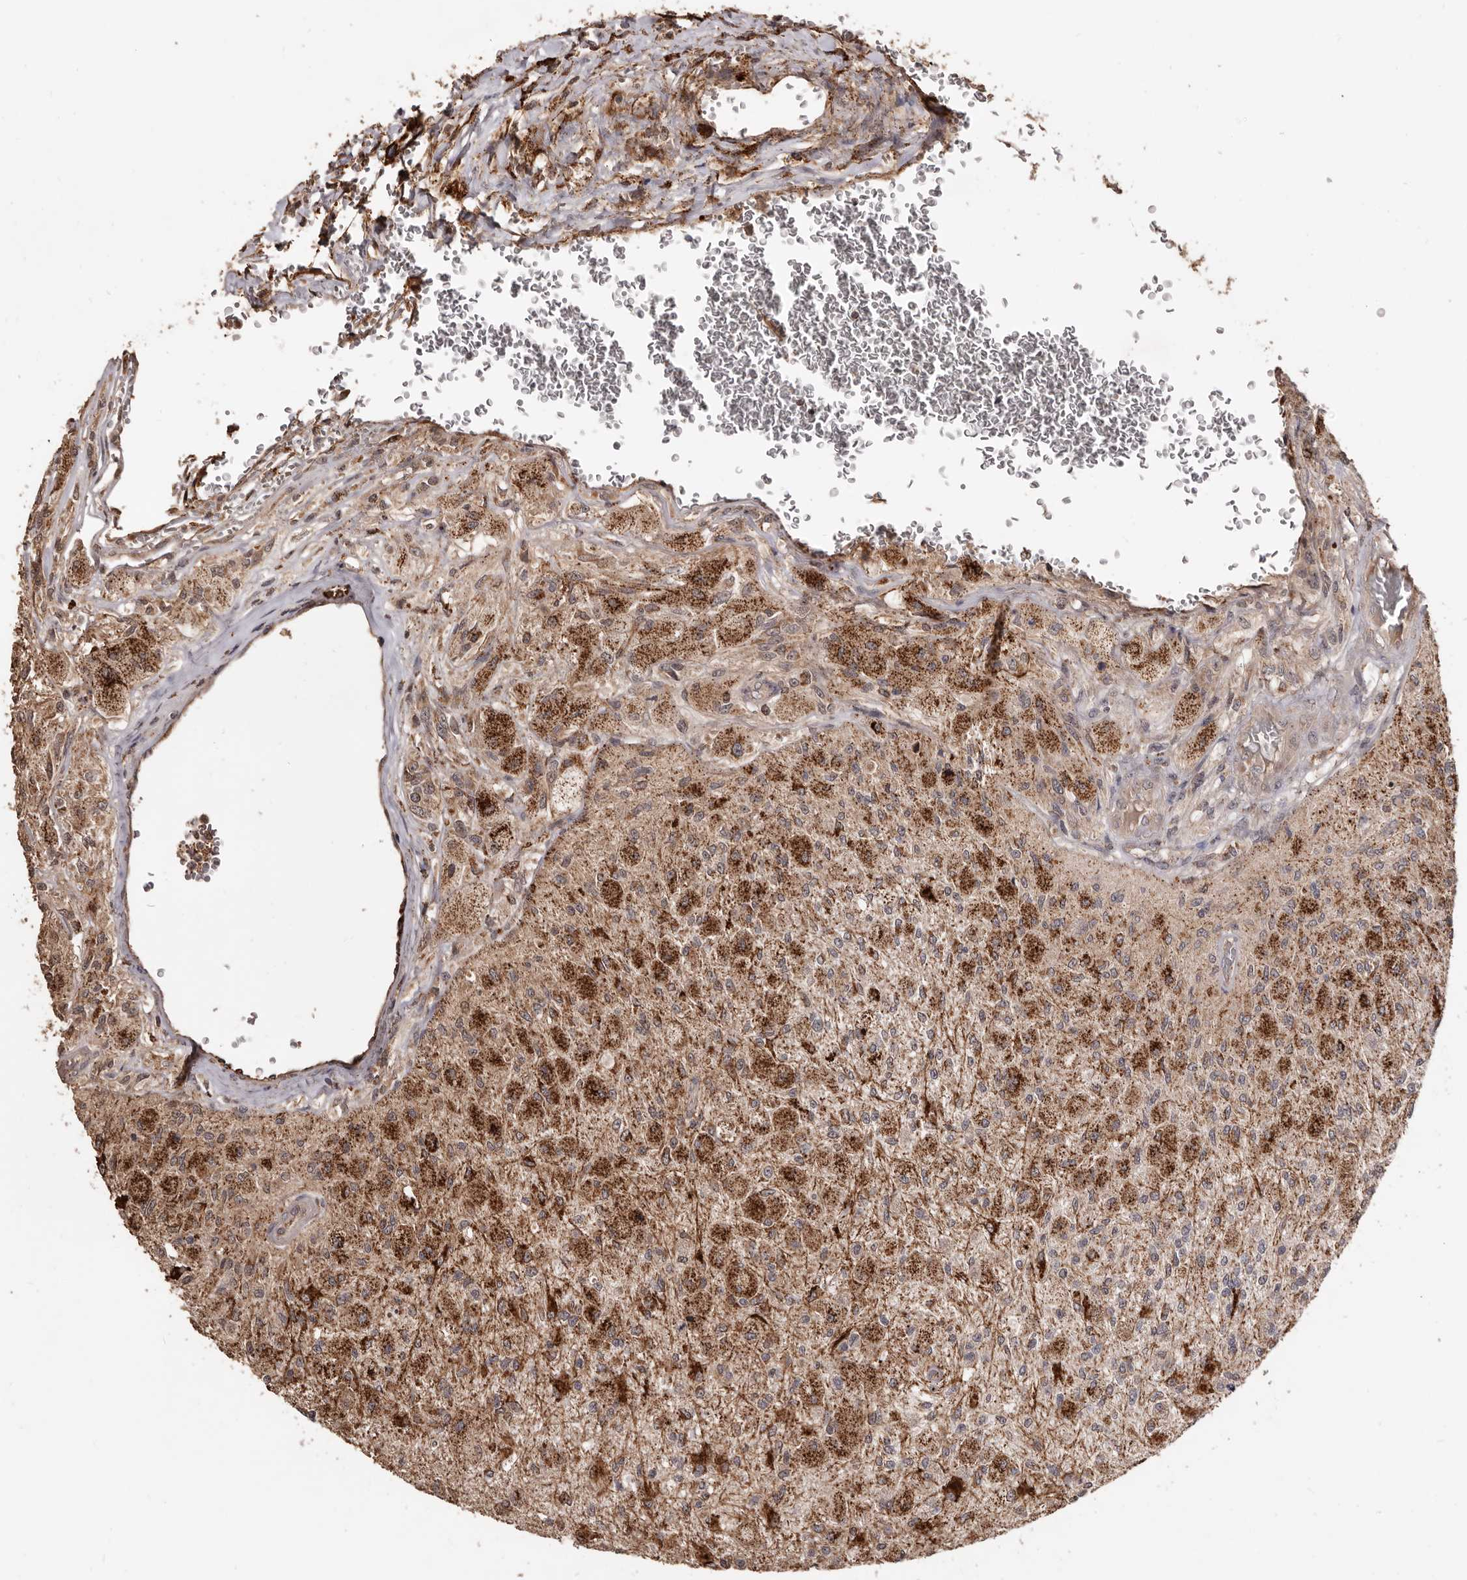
{"staining": {"intensity": "moderate", "quantity": ">75%", "location": "cytoplasmic/membranous"}, "tissue": "glioma", "cell_type": "Tumor cells", "image_type": "cancer", "snomed": [{"axis": "morphology", "description": "Normal tissue, NOS"}, {"axis": "morphology", "description": "Glioma, malignant, High grade"}, {"axis": "topography", "description": "Cerebral cortex"}], "caption": "Malignant glioma (high-grade) stained with DAB IHC shows medium levels of moderate cytoplasmic/membranous expression in approximately >75% of tumor cells. Nuclei are stained in blue.", "gene": "AKAP7", "patient": {"sex": "male", "age": 77}}